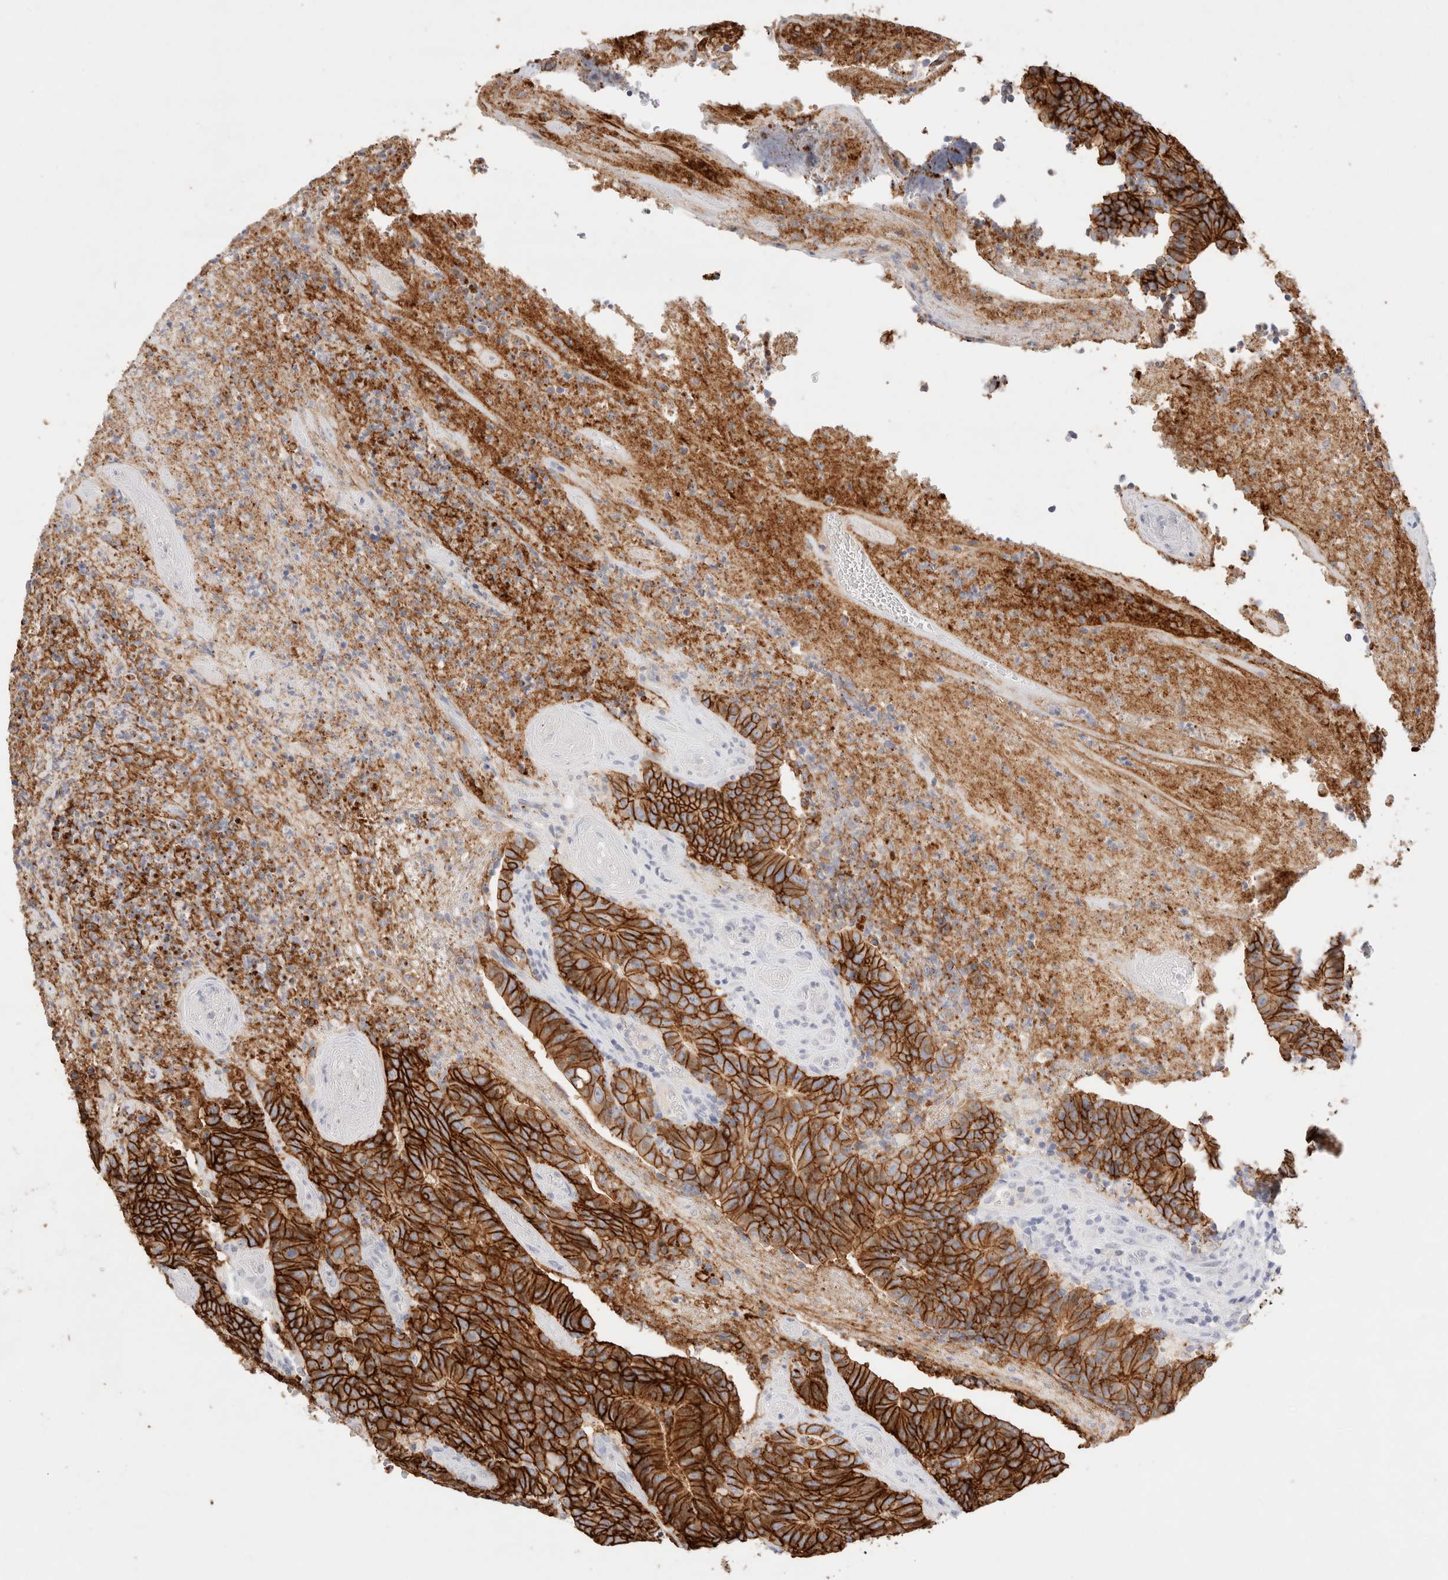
{"staining": {"intensity": "strong", "quantity": ">75%", "location": "cytoplasmic/membranous"}, "tissue": "colorectal cancer", "cell_type": "Tumor cells", "image_type": "cancer", "snomed": [{"axis": "morphology", "description": "Normal tissue, NOS"}, {"axis": "morphology", "description": "Adenocarcinoma, NOS"}, {"axis": "topography", "description": "Colon"}], "caption": "Colorectal cancer stained for a protein shows strong cytoplasmic/membranous positivity in tumor cells.", "gene": "EPCAM", "patient": {"sex": "female", "age": 75}}